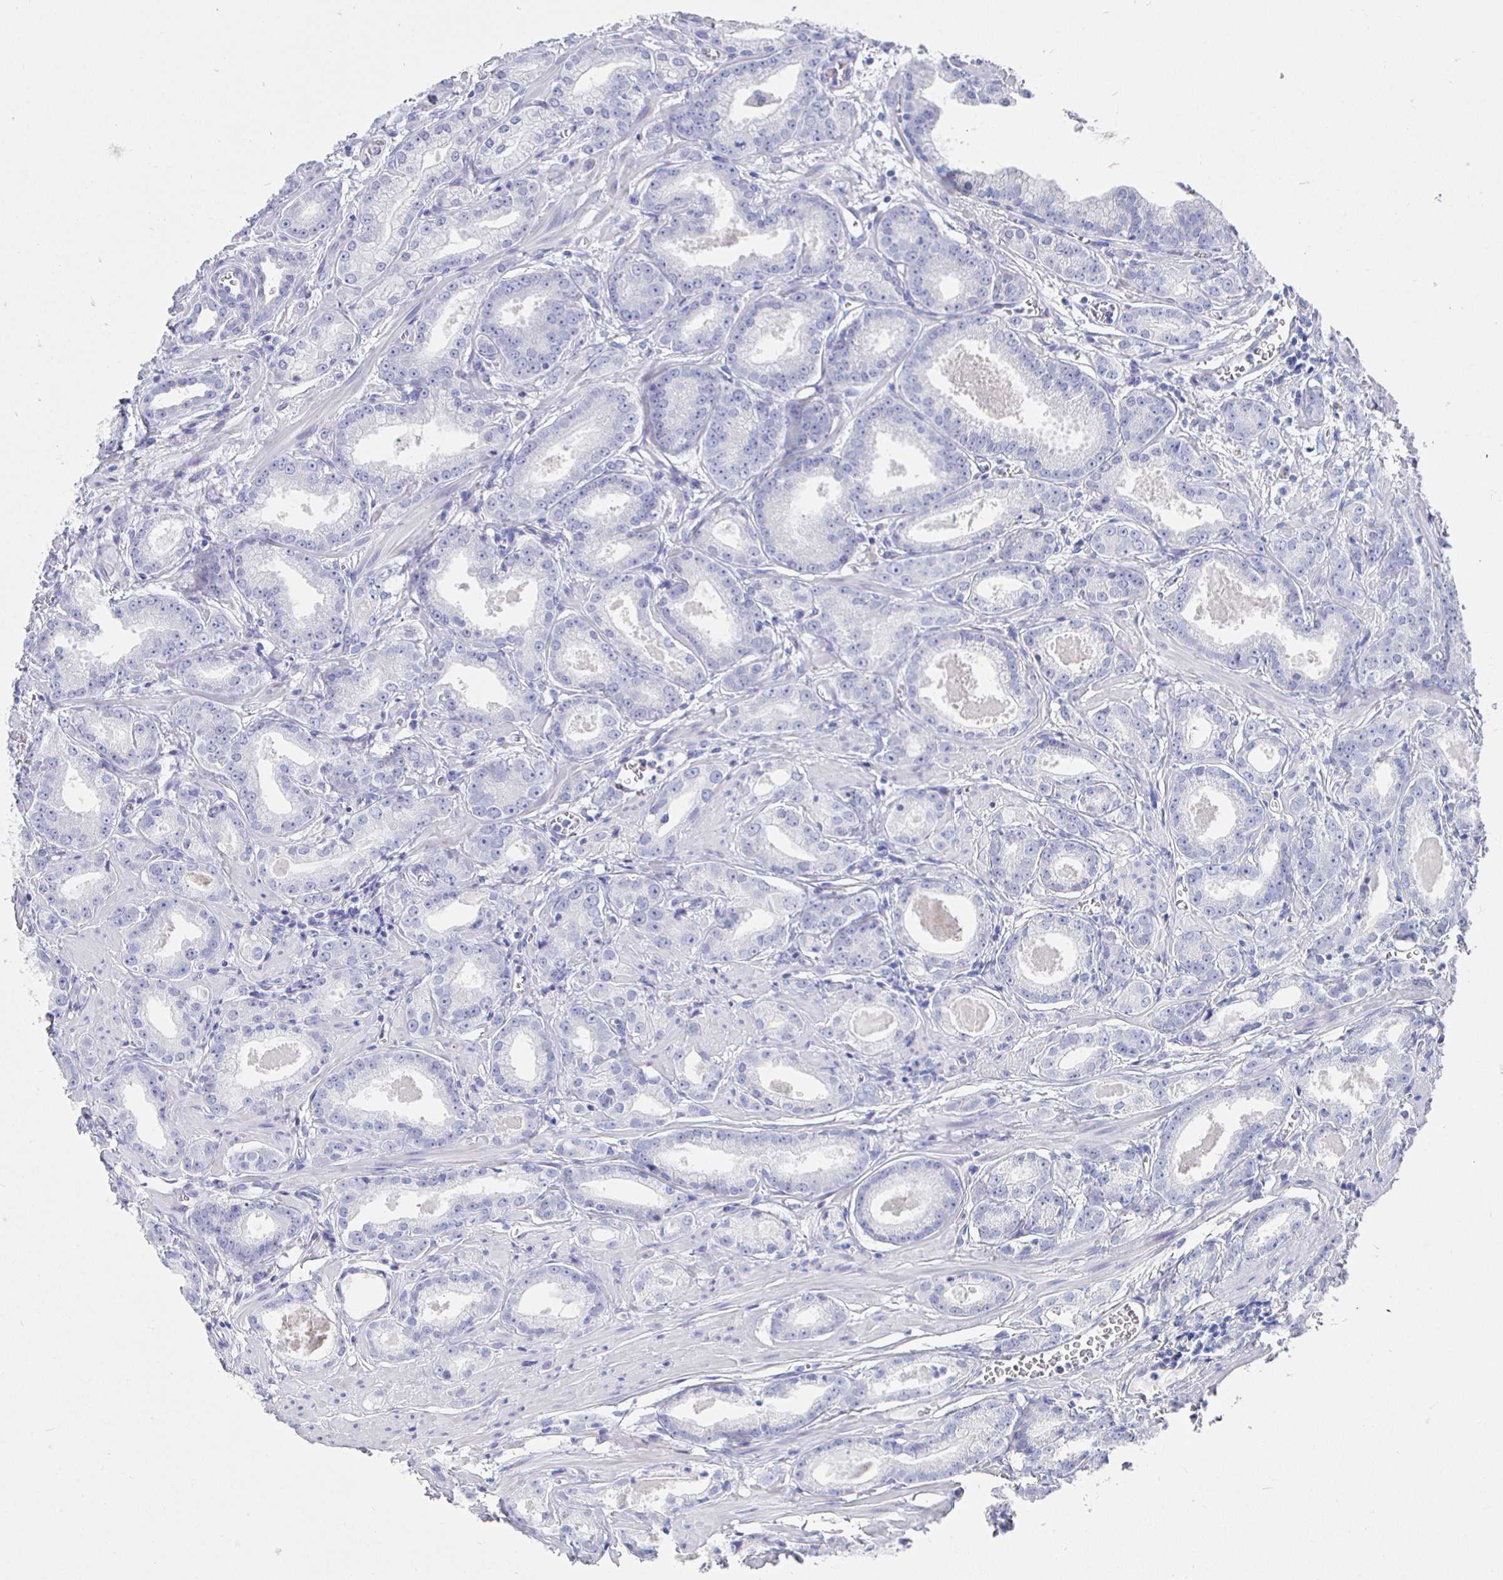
{"staining": {"intensity": "negative", "quantity": "none", "location": "none"}, "tissue": "prostate cancer", "cell_type": "Tumor cells", "image_type": "cancer", "snomed": [{"axis": "morphology", "description": "Adenocarcinoma, NOS"}, {"axis": "morphology", "description": "Adenocarcinoma, Low grade"}, {"axis": "topography", "description": "Prostate"}], "caption": "This is a micrograph of IHC staining of prostate cancer (low-grade adenocarcinoma), which shows no staining in tumor cells.", "gene": "CLCA1", "patient": {"sex": "male", "age": 64}}